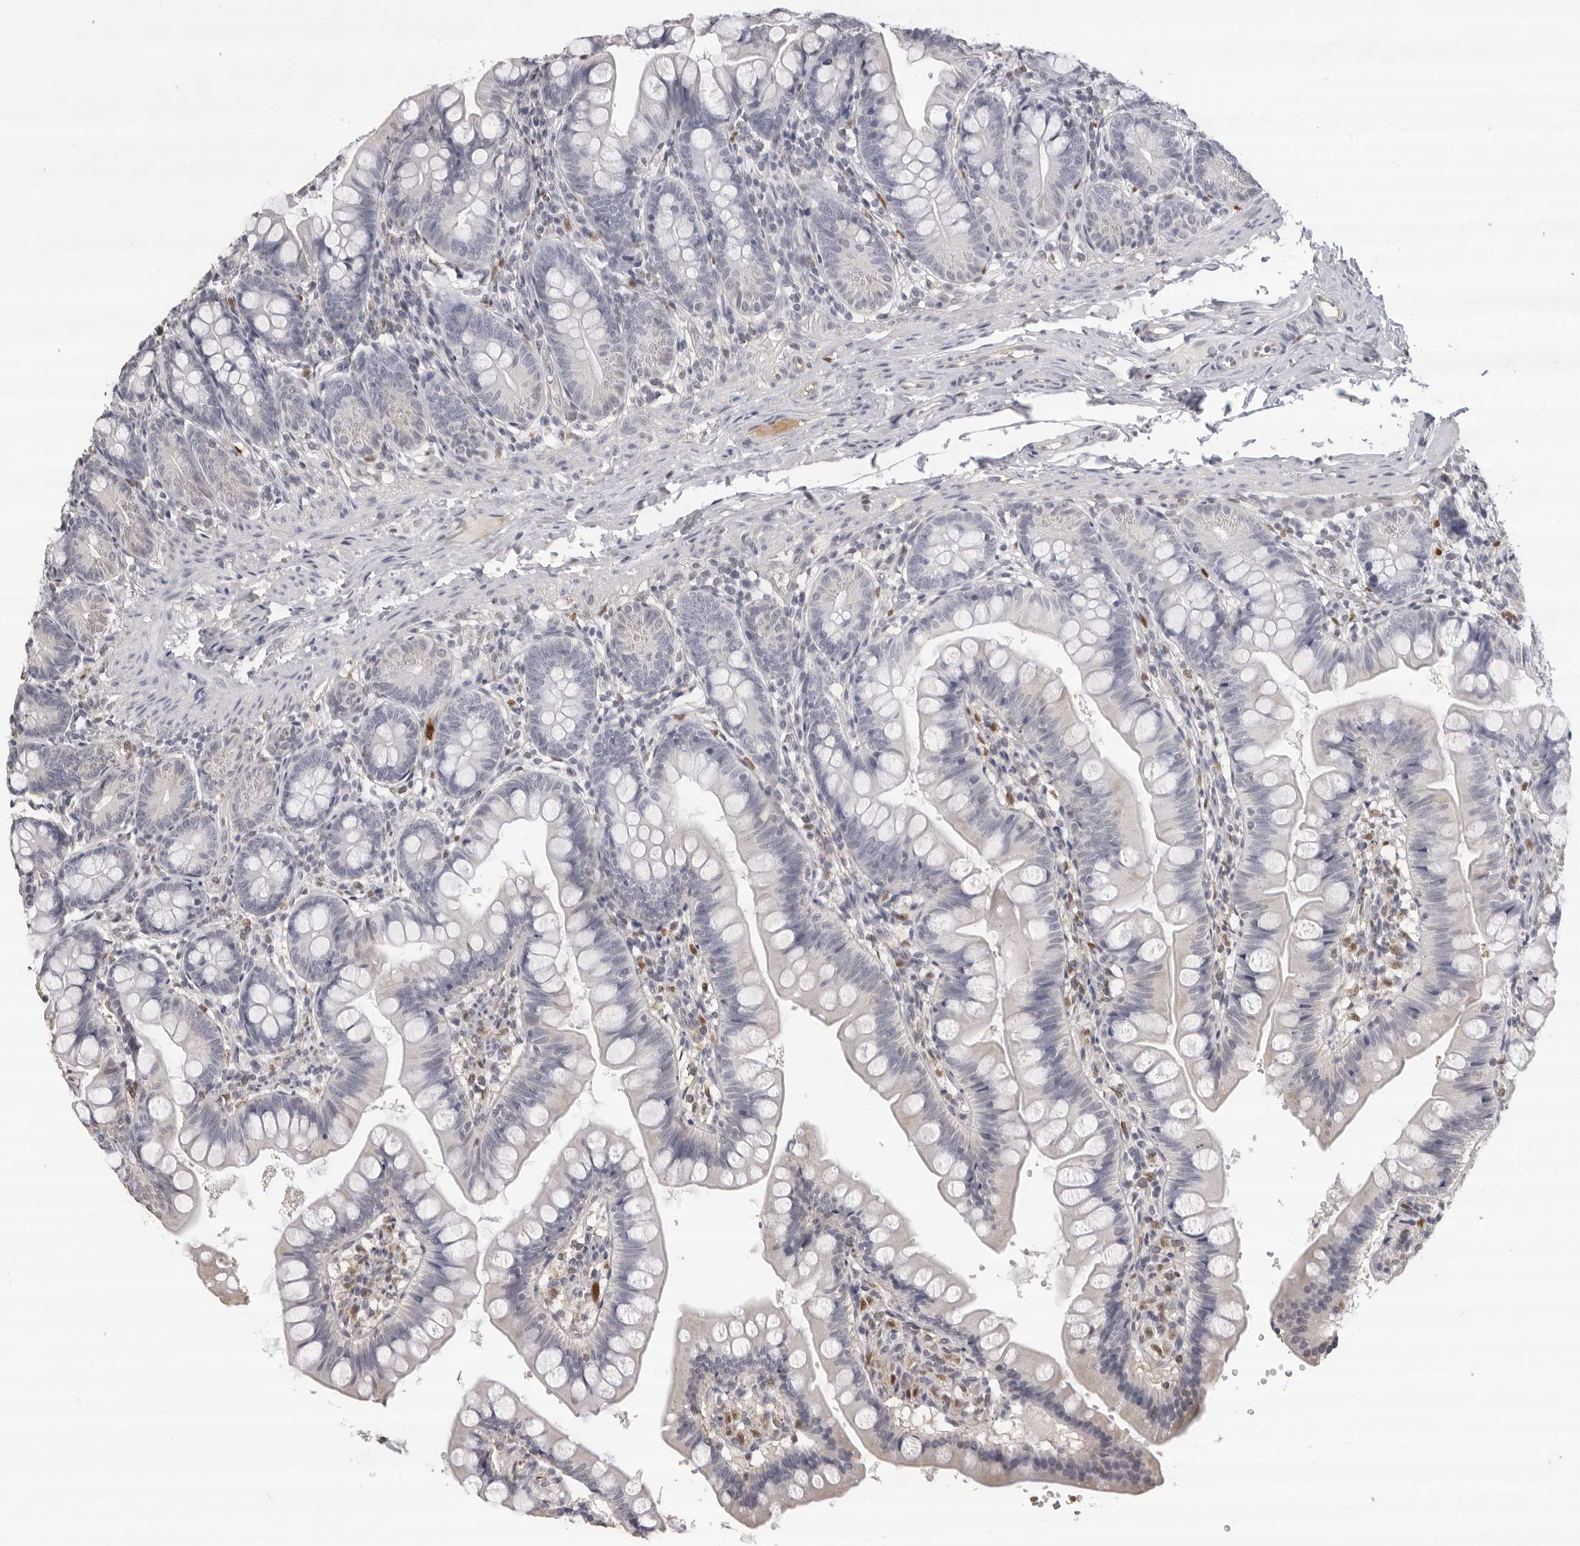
{"staining": {"intensity": "negative", "quantity": "none", "location": "none"}, "tissue": "small intestine", "cell_type": "Glandular cells", "image_type": "normal", "snomed": [{"axis": "morphology", "description": "Normal tissue, NOS"}, {"axis": "topography", "description": "Small intestine"}], "caption": "This is a photomicrograph of immunohistochemistry (IHC) staining of benign small intestine, which shows no positivity in glandular cells. (Stains: DAB IHC with hematoxylin counter stain, Microscopy: brightfield microscopy at high magnification).", "gene": "IL31", "patient": {"sex": "male", "age": 7}}